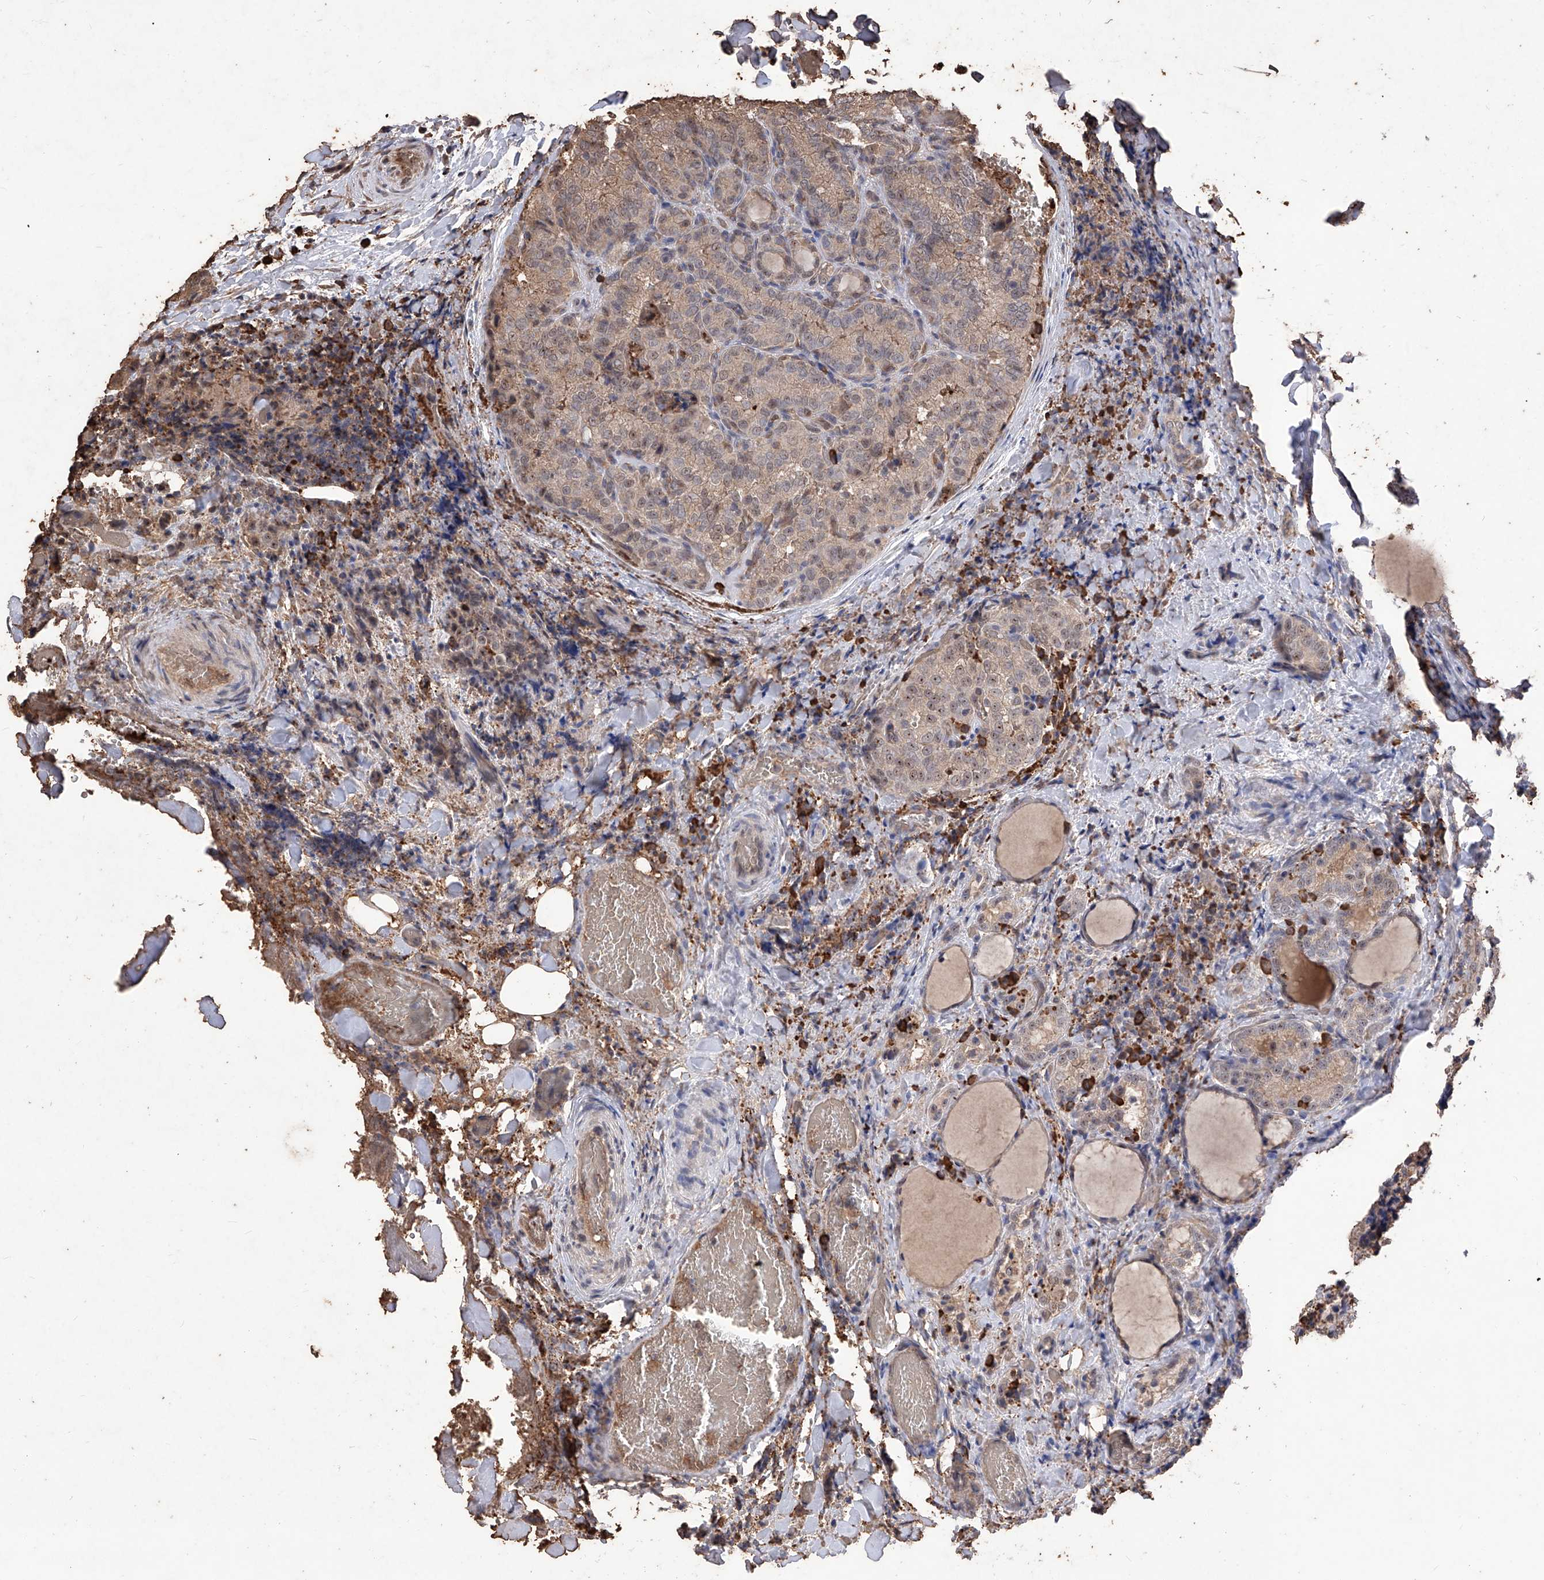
{"staining": {"intensity": "moderate", "quantity": ">75%", "location": "cytoplasmic/membranous,nuclear"}, "tissue": "thyroid cancer", "cell_type": "Tumor cells", "image_type": "cancer", "snomed": [{"axis": "morphology", "description": "Normal tissue, NOS"}, {"axis": "morphology", "description": "Papillary adenocarcinoma, NOS"}, {"axis": "topography", "description": "Thyroid gland"}], "caption": "Immunohistochemical staining of human thyroid cancer displays moderate cytoplasmic/membranous and nuclear protein staining in about >75% of tumor cells.", "gene": "EML1", "patient": {"sex": "female", "age": 30}}